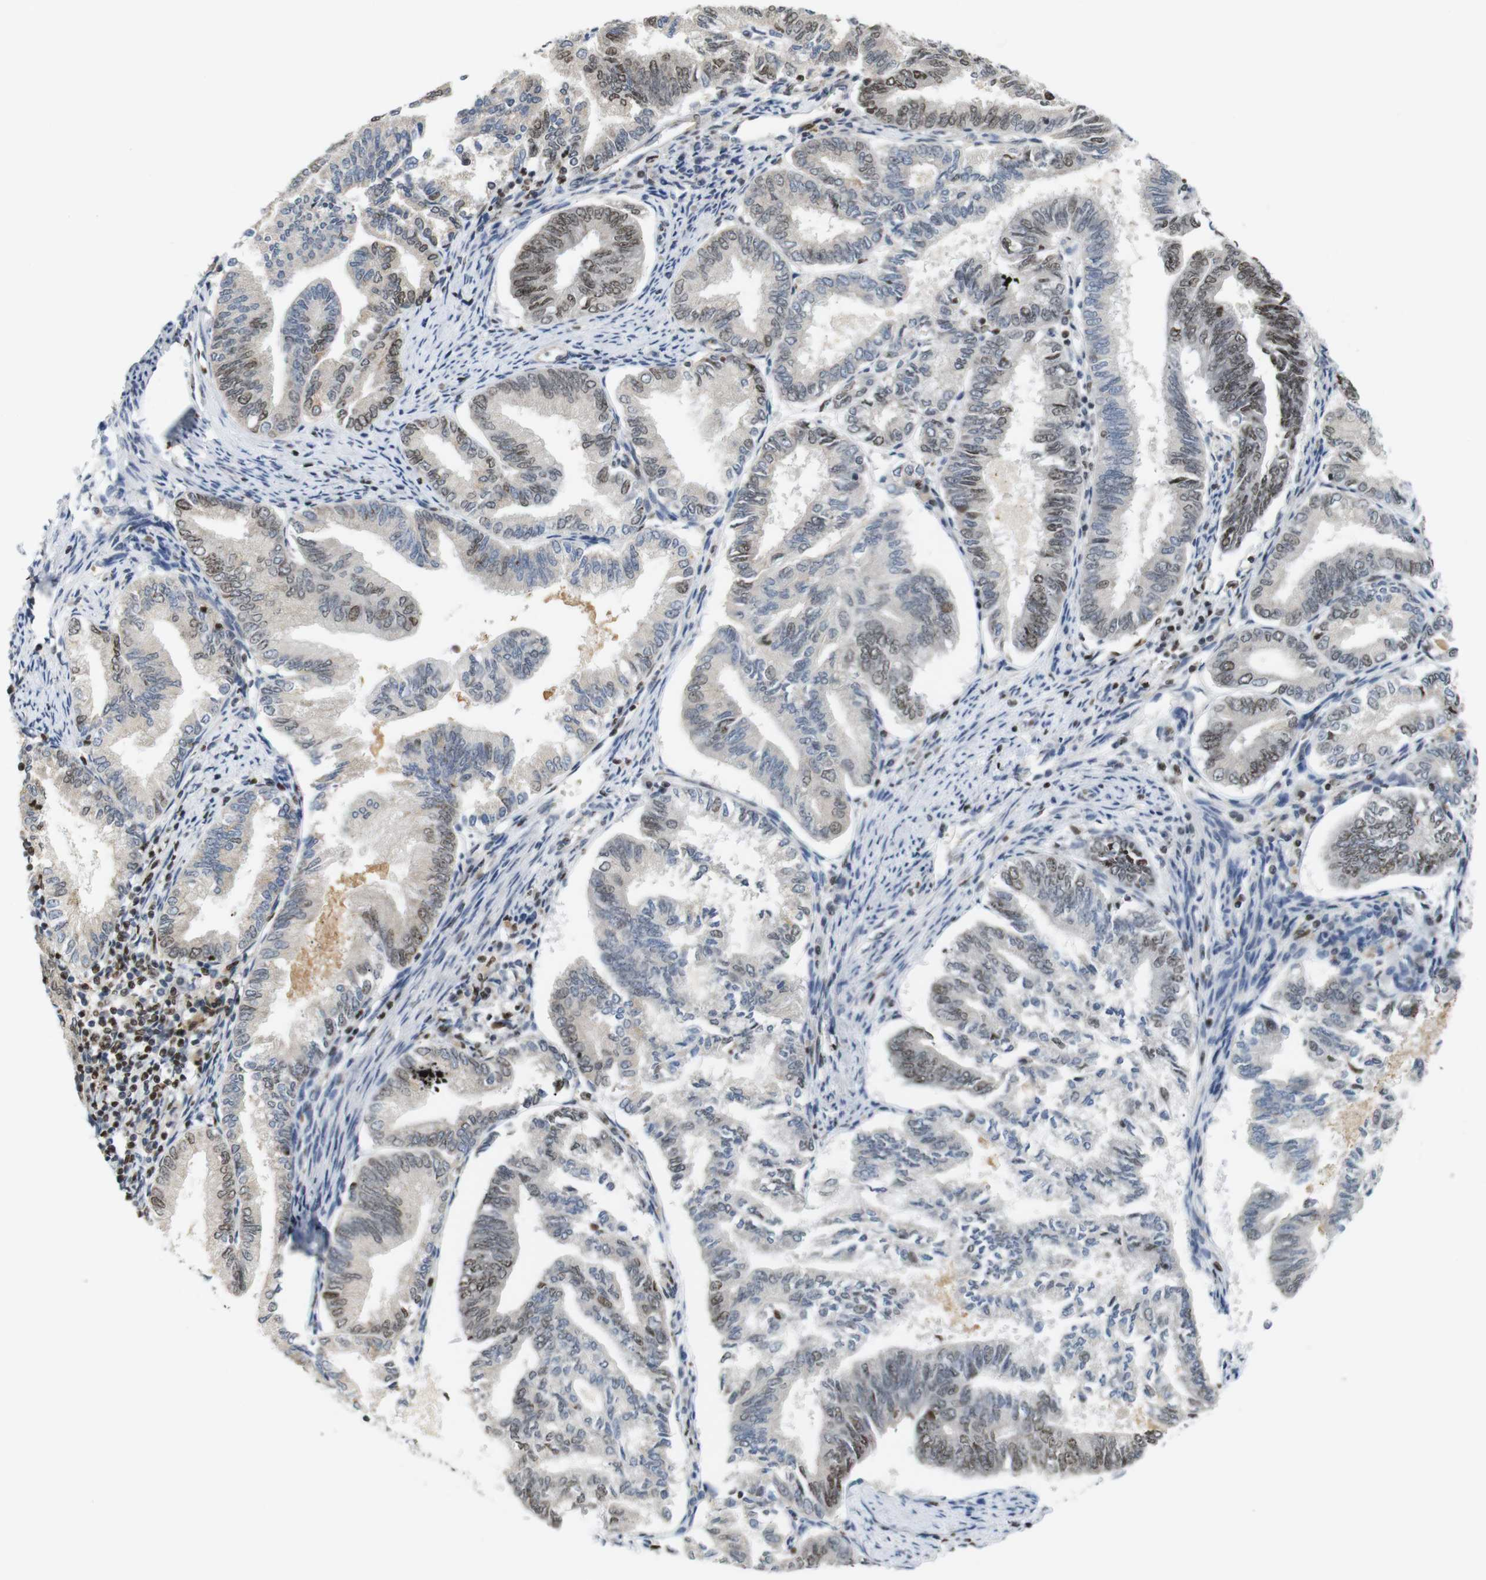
{"staining": {"intensity": "moderate", "quantity": "25%-75%", "location": "nuclear"}, "tissue": "endometrial cancer", "cell_type": "Tumor cells", "image_type": "cancer", "snomed": [{"axis": "morphology", "description": "Adenocarcinoma, NOS"}, {"axis": "topography", "description": "Endometrium"}], "caption": "Immunohistochemistry photomicrograph of adenocarcinoma (endometrial) stained for a protein (brown), which demonstrates medium levels of moderate nuclear expression in approximately 25%-75% of tumor cells.", "gene": "MBD1", "patient": {"sex": "female", "age": 86}}